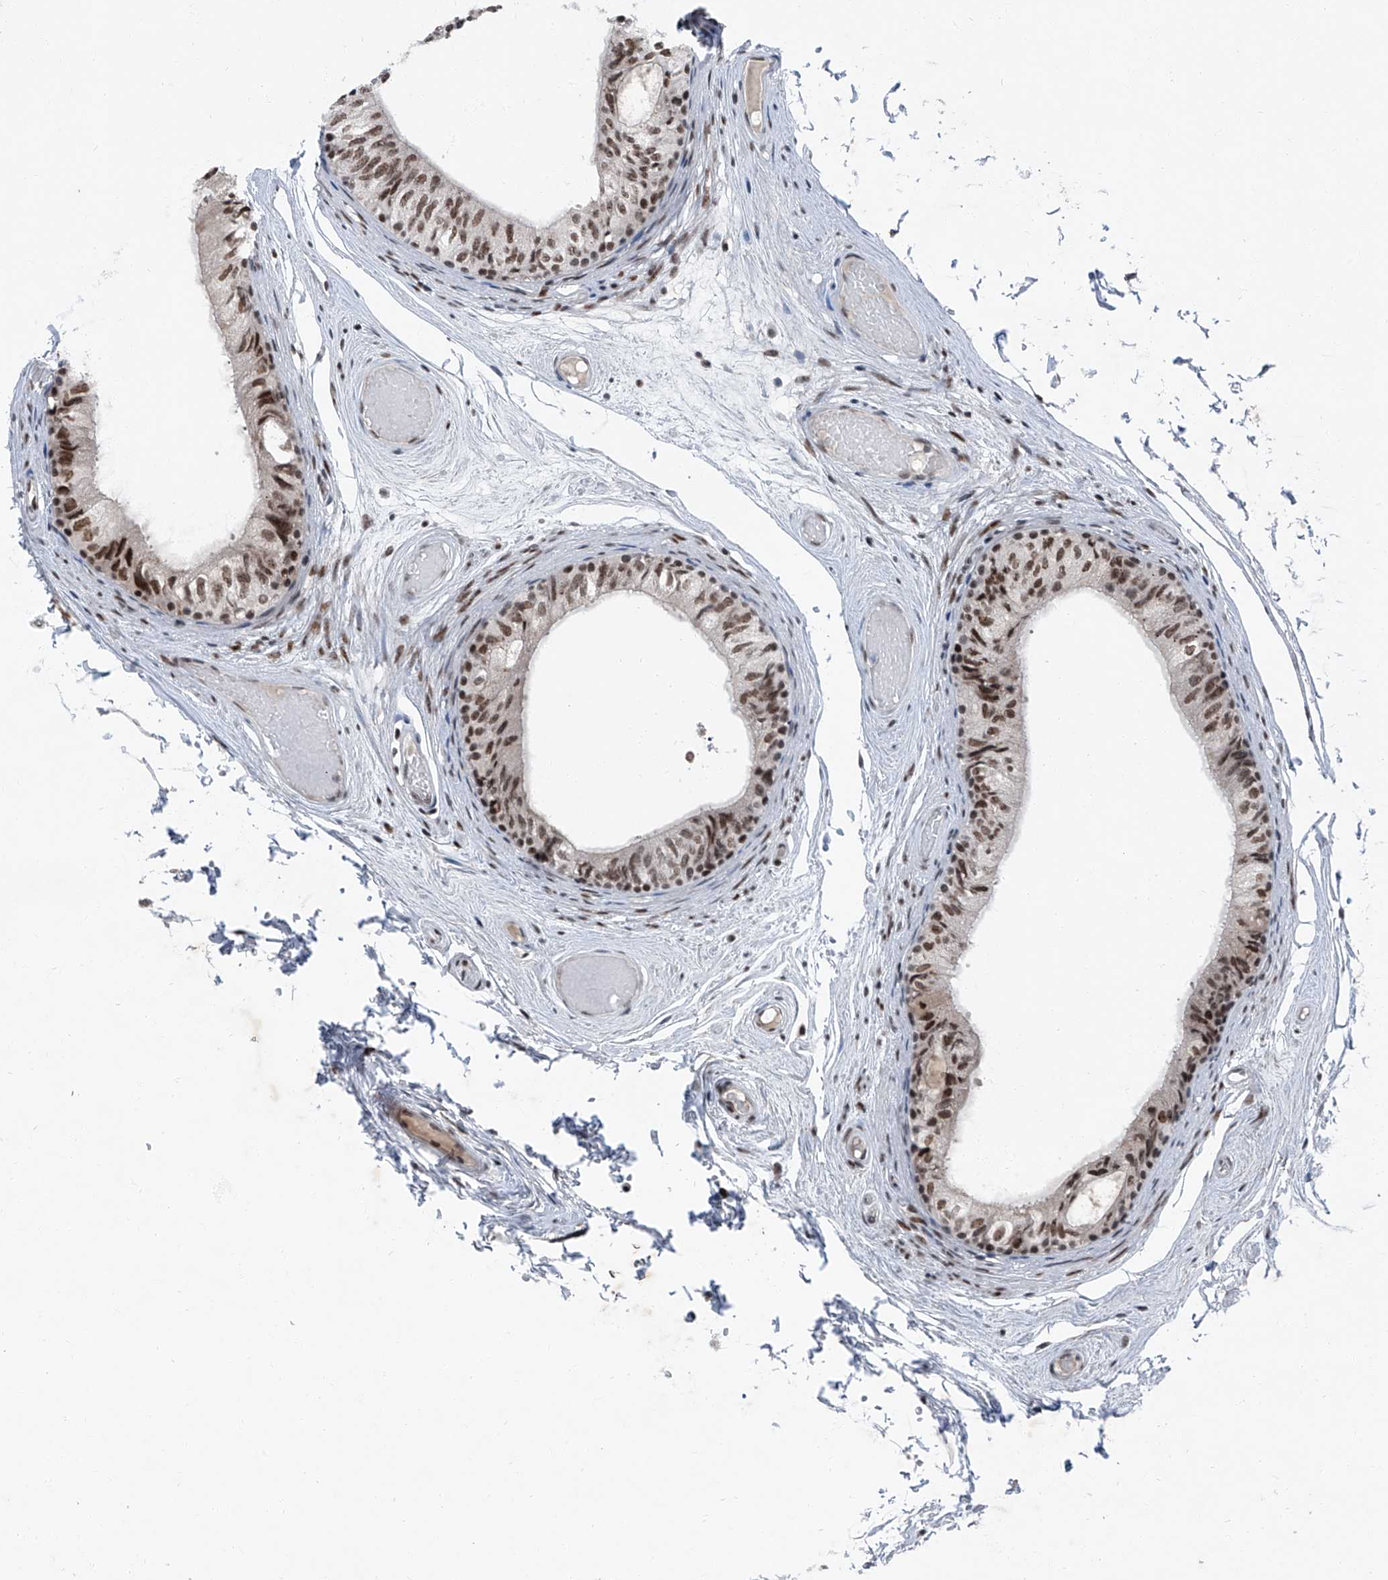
{"staining": {"intensity": "moderate", "quantity": ">75%", "location": "nuclear"}, "tissue": "epididymis", "cell_type": "Glandular cells", "image_type": "normal", "snomed": [{"axis": "morphology", "description": "Normal tissue, NOS"}, {"axis": "topography", "description": "Epididymis"}], "caption": "Immunohistochemistry (IHC) (DAB) staining of benign human epididymis demonstrates moderate nuclear protein staining in about >75% of glandular cells. The staining is performed using DAB brown chromogen to label protein expression. The nuclei are counter-stained blue using hematoxylin.", "gene": "BMI1", "patient": {"sex": "male", "age": 79}}